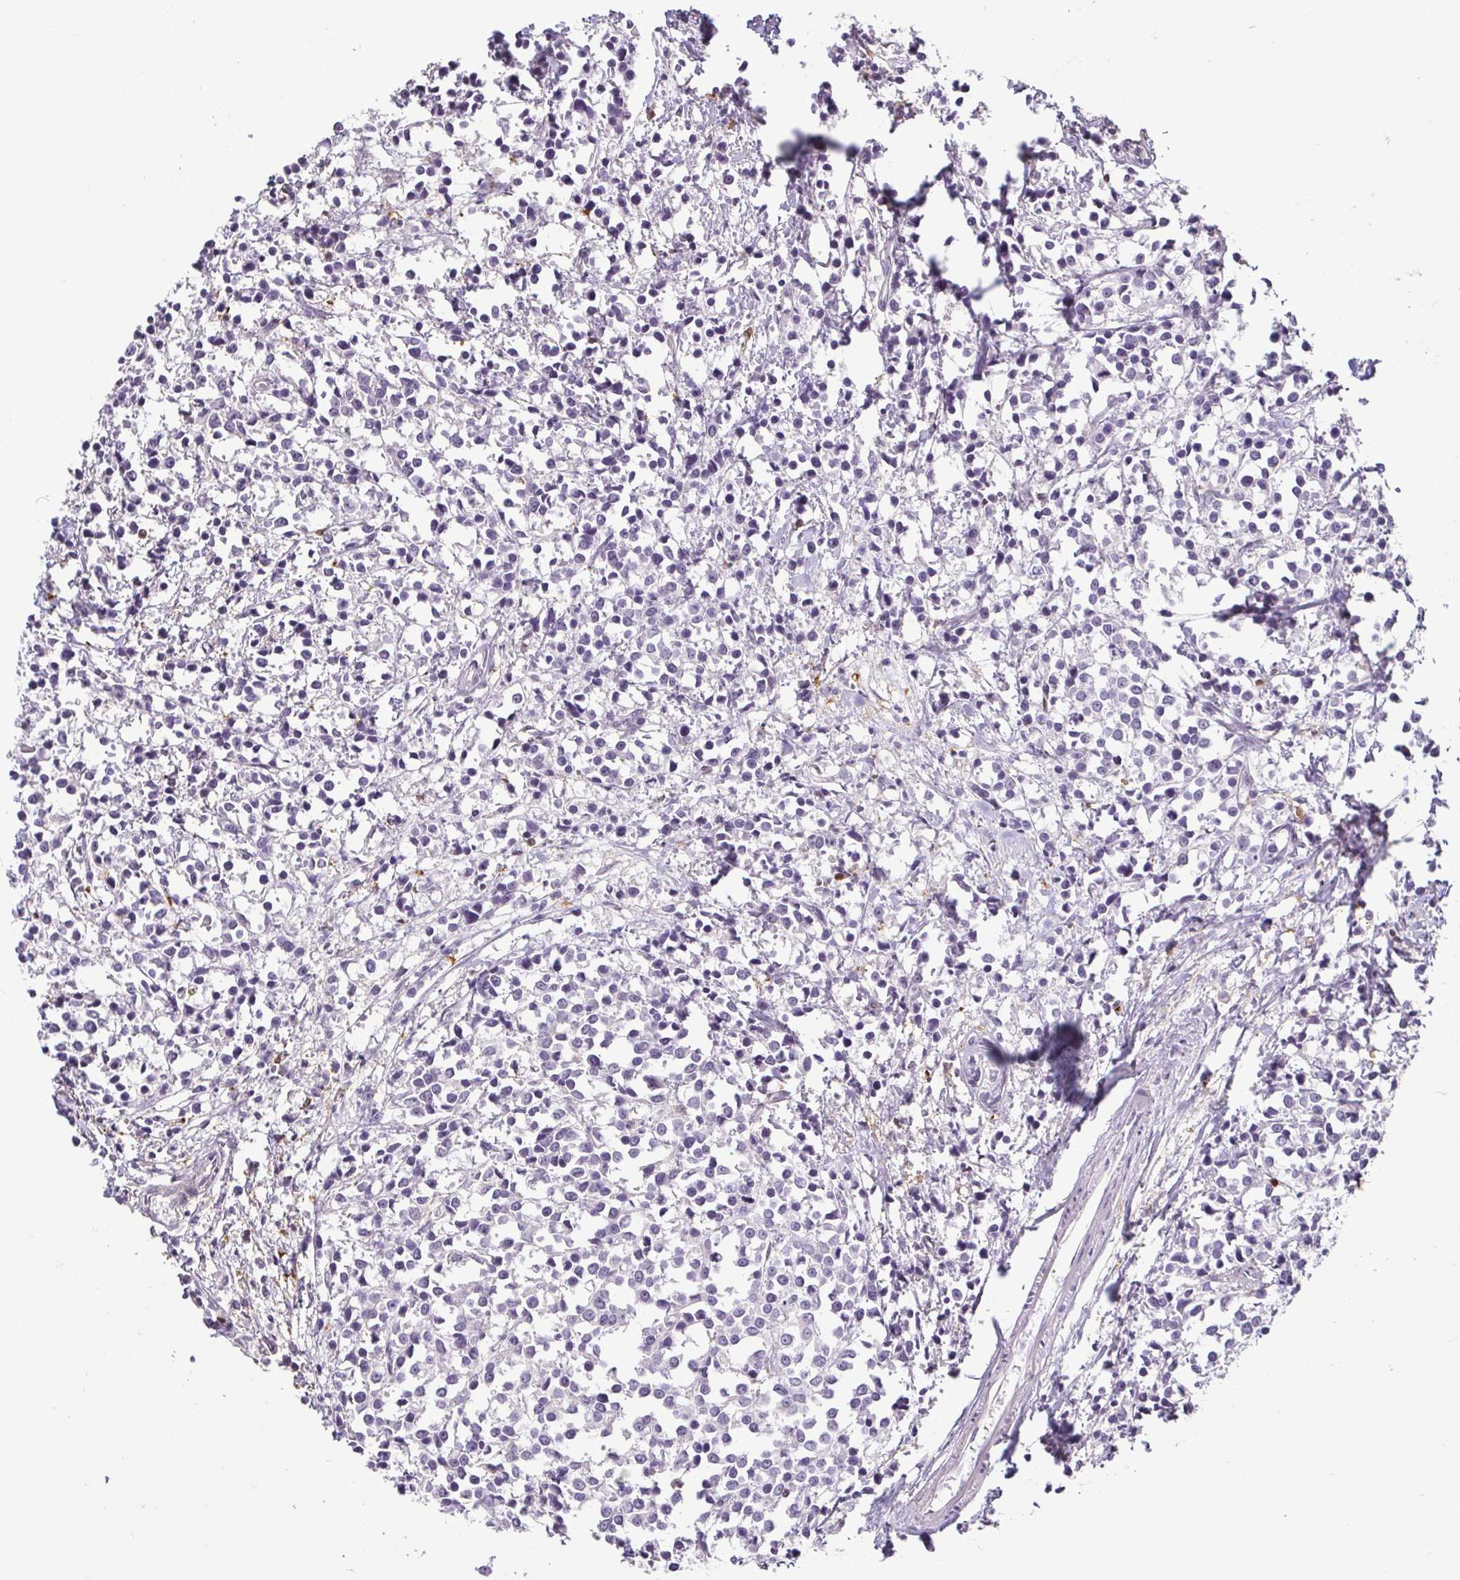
{"staining": {"intensity": "negative", "quantity": "none", "location": "none"}, "tissue": "breast cancer", "cell_type": "Tumor cells", "image_type": "cancer", "snomed": [{"axis": "morphology", "description": "Duct carcinoma"}, {"axis": "topography", "description": "Breast"}], "caption": "Immunohistochemistry (IHC) of human invasive ductal carcinoma (breast) displays no expression in tumor cells.", "gene": "HOPX", "patient": {"sex": "female", "age": 80}}